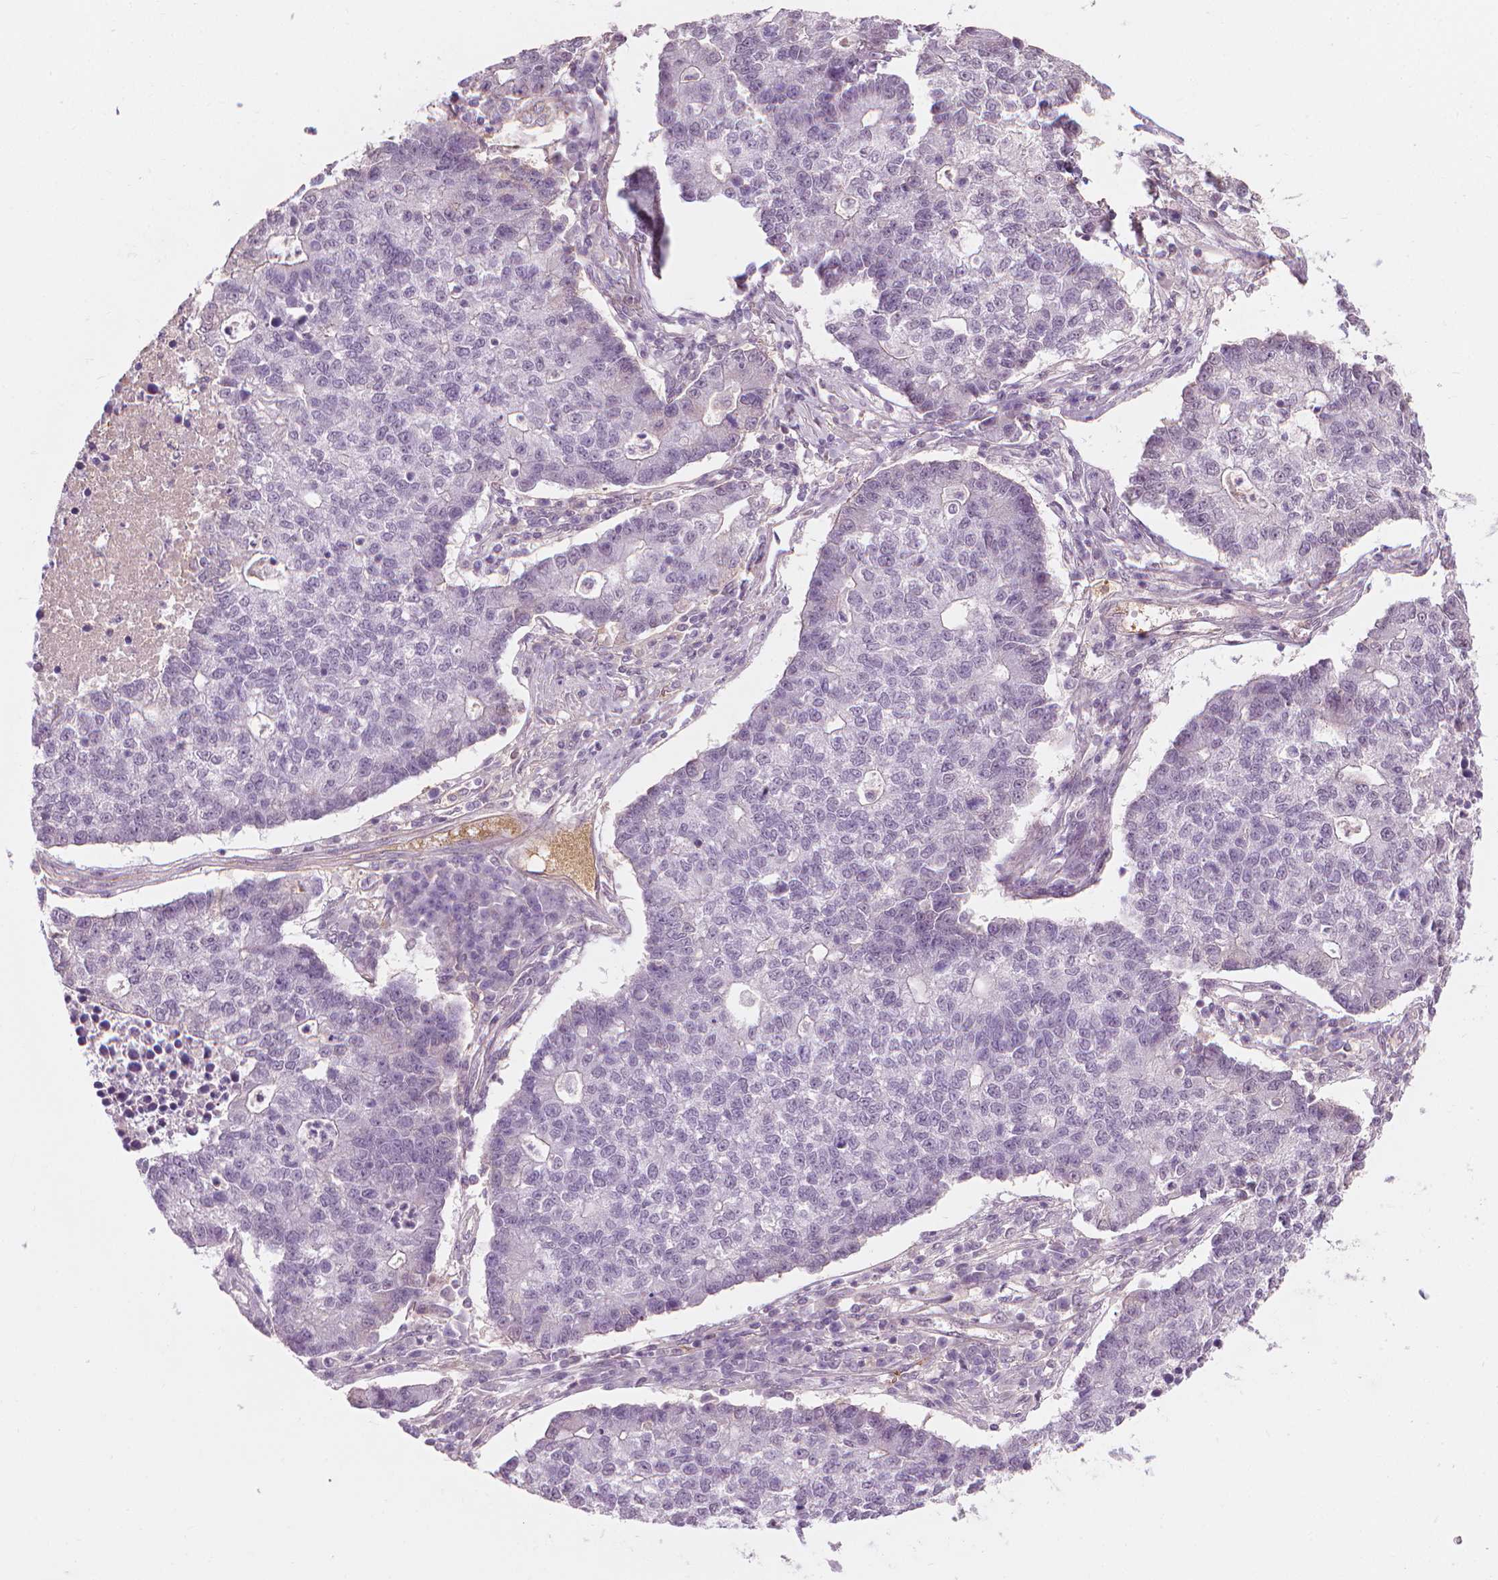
{"staining": {"intensity": "negative", "quantity": "none", "location": "none"}, "tissue": "lung cancer", "cell_type": "Tumor cells", "image_type": "cancer", "snomed": [{"axis": "morphology", "description": "Adenocarcinoma, NOS"}, {"axis": "topography", "description": "Lung"}], "caption": "IHC of lung cancer (adenocarcinoma) shows no staining in tumor cells. (DAB immunohistochemistry visualized using brightfield microscopy, high magnification).", "gene": "SAXO2", "patient": {"sex": "male", "age": 57}}